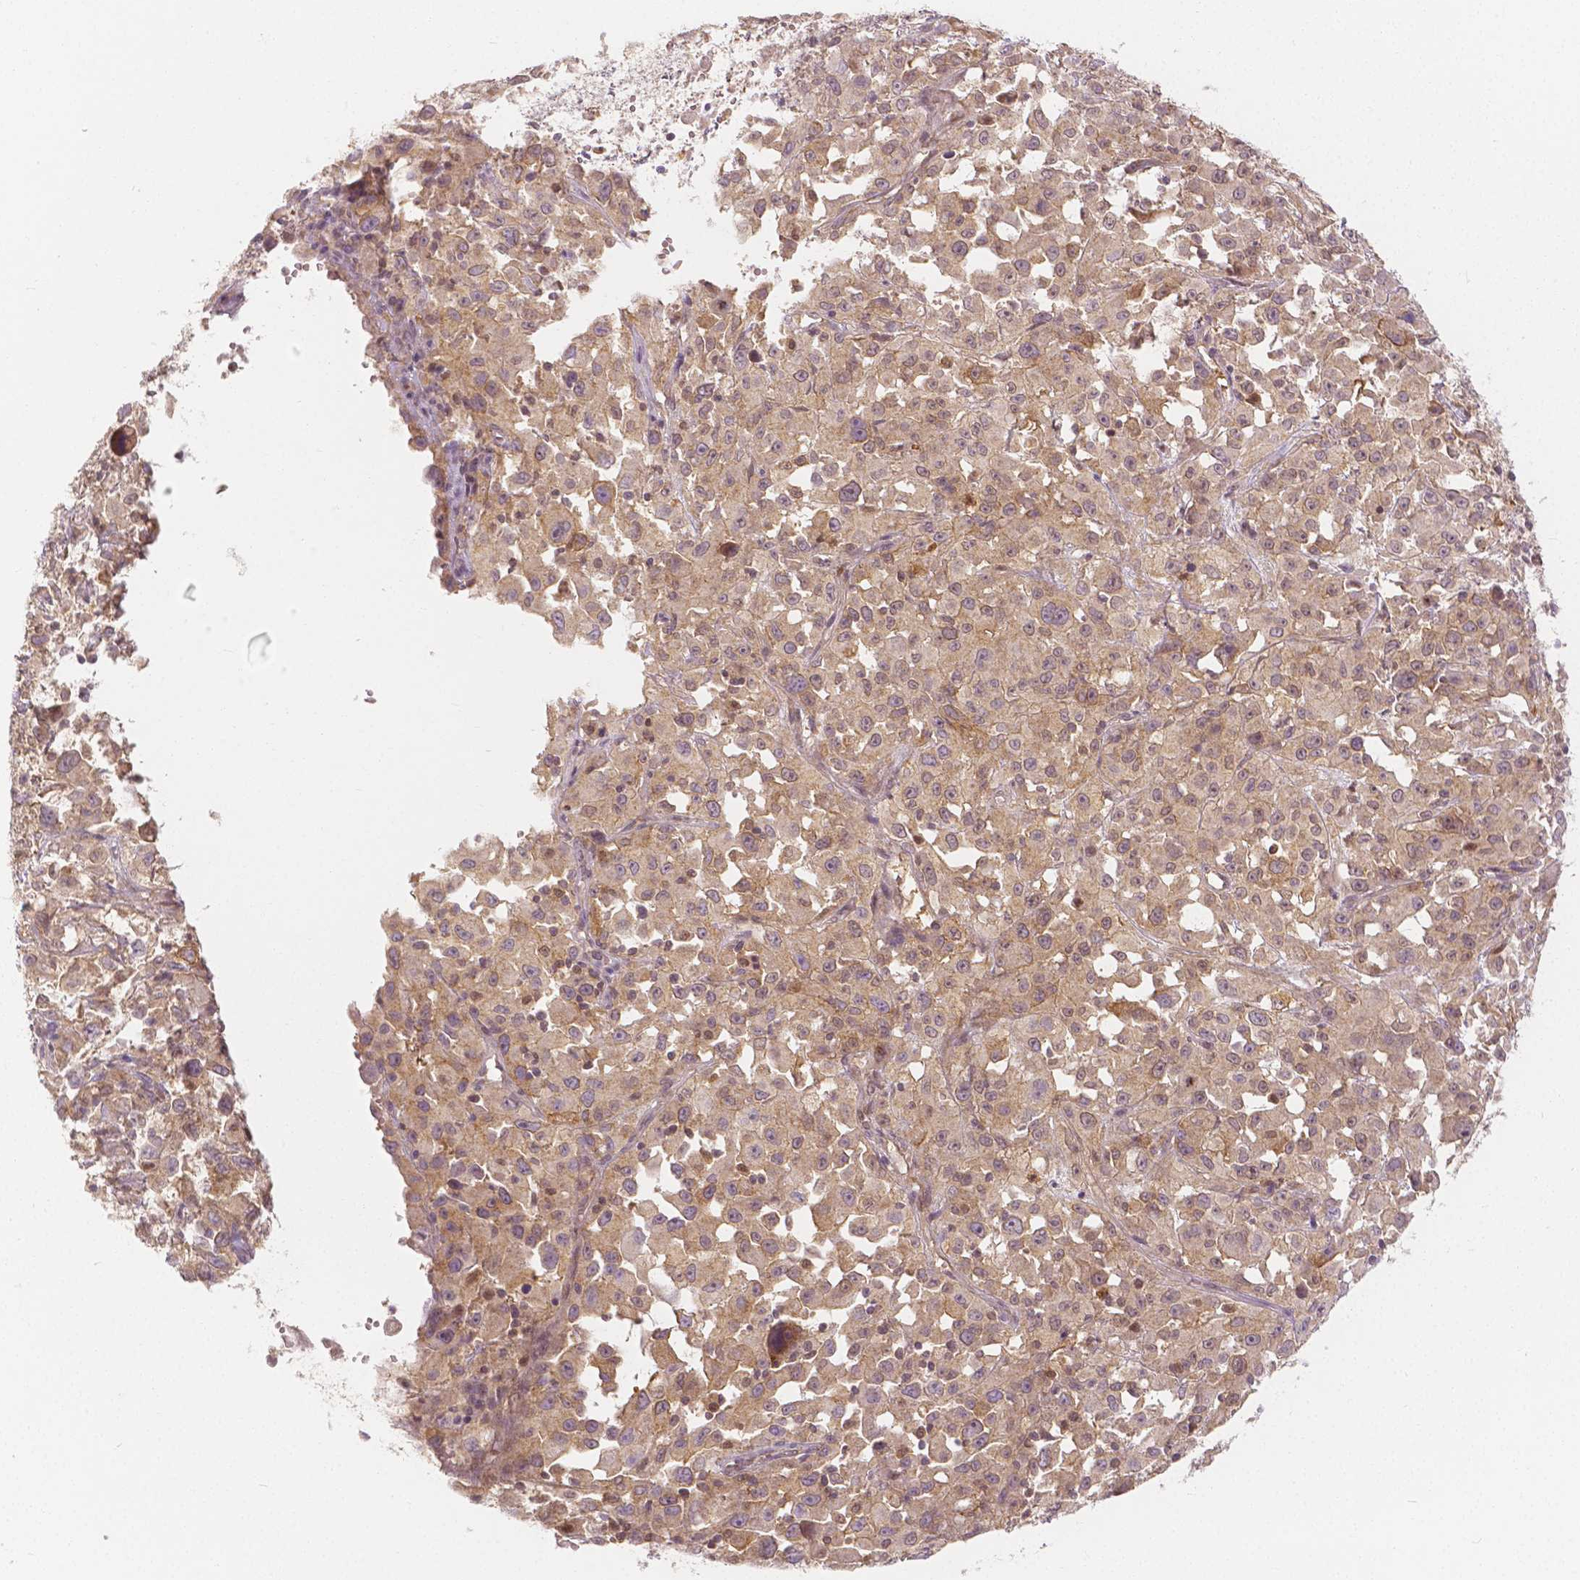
{"staining": {"intensity": "weak", "quantity": ">75%", "location": "cytoplasmic/membranous"}, "tissue": "melanoma", "cell_type": "Tumor cells", "image_type": "cancer", "snomed": [{"axis": "morphology", "description": "Malignant melanoma, Metastatic site"}, {"axis": "topography", "description": "Soft tissue"}], "caption": "Melanoma was stained to show a protein in brown. There is low levels of weak cytoplasmic/membranous positivity in about >75% of tumor cells.", "gene": "NAPRT", "patient": {"sex": "male", "age": 50}}